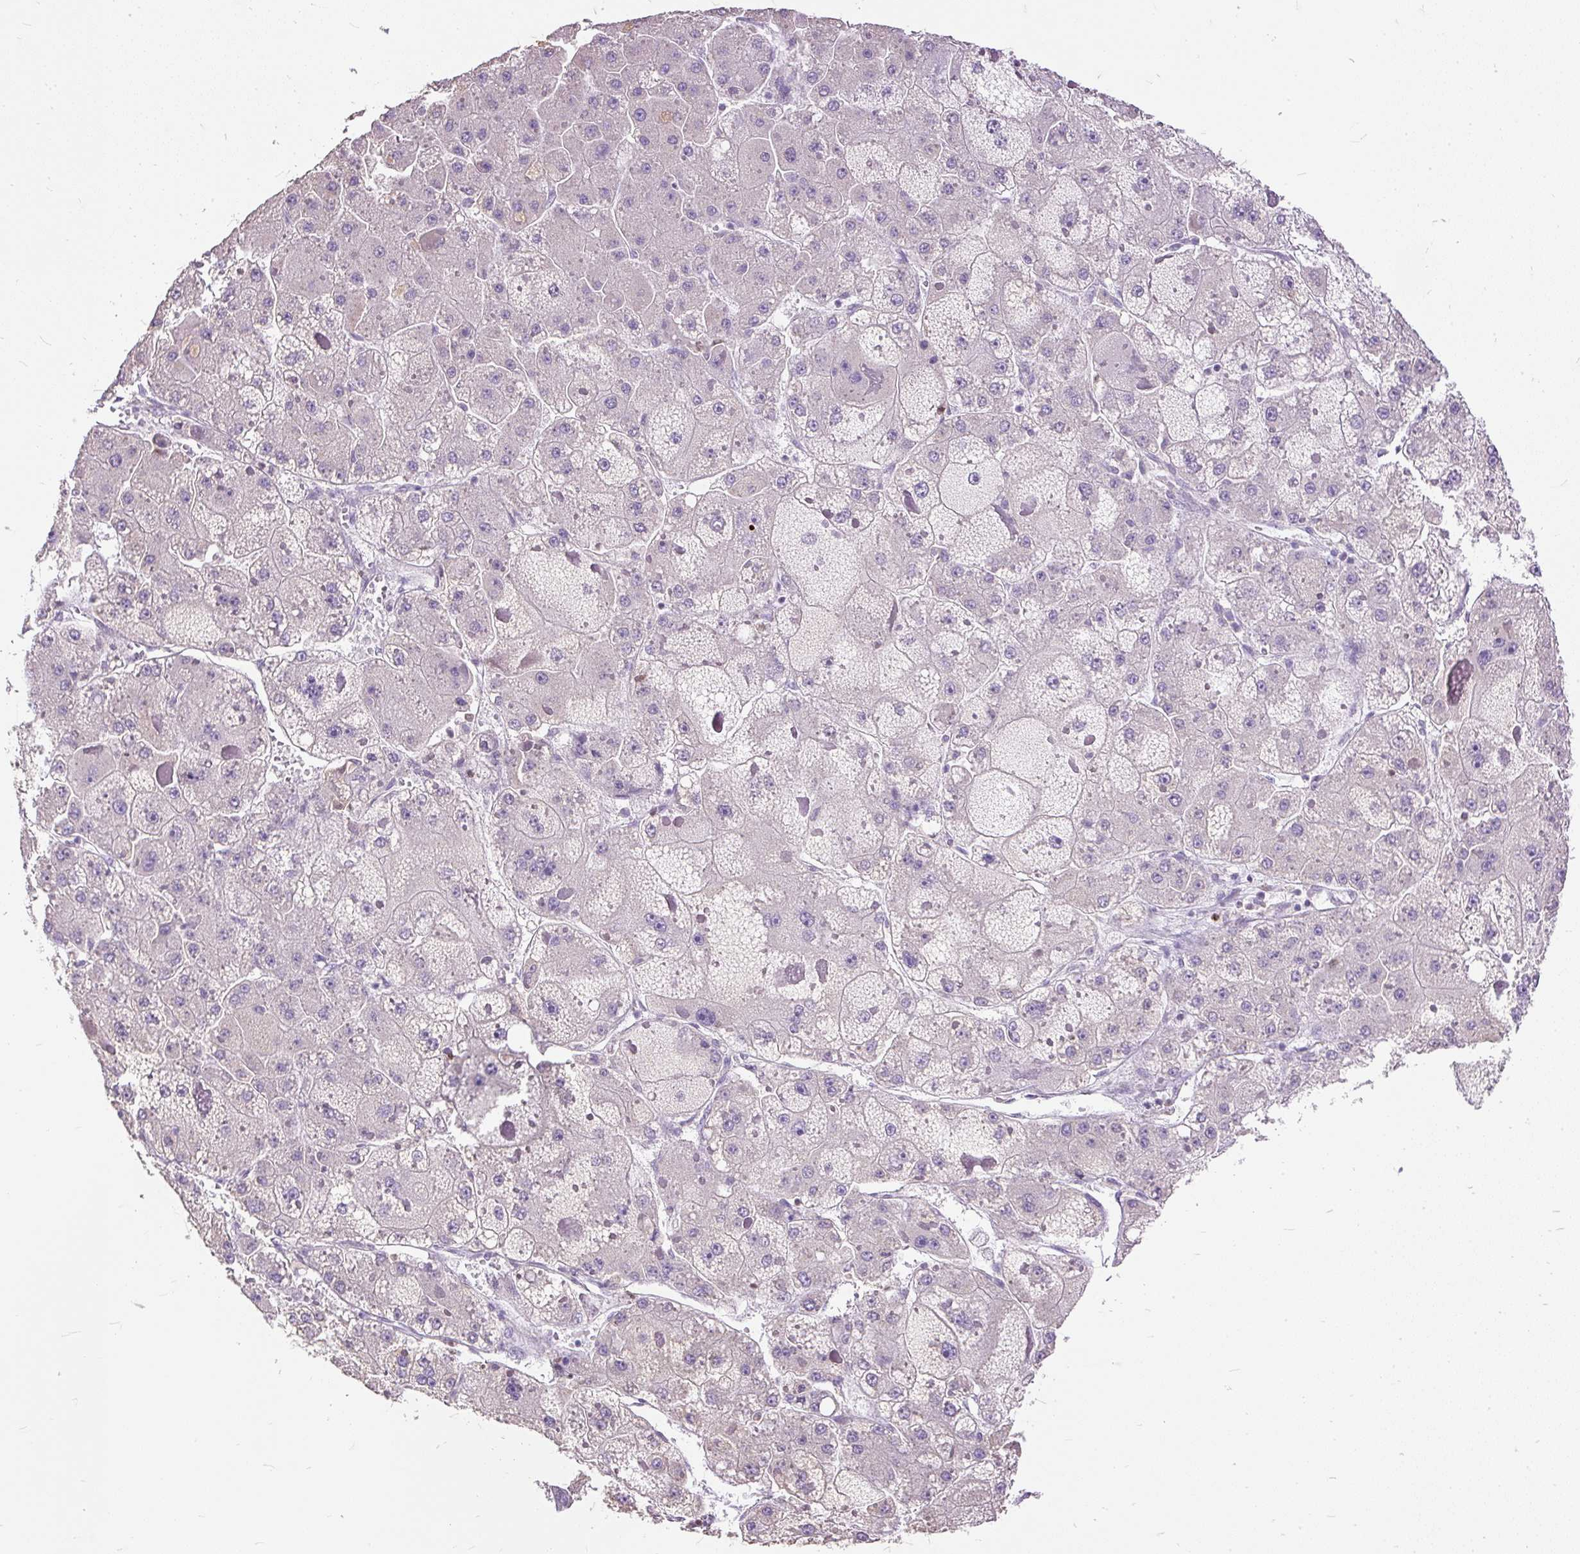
{"staining": {"intensity": "negative", "quantity": "none", "location": "none"}, "tissue": "liver cancer", "cell_type": "Tumor cells", "image_type": "cancer", "snomed": [{"axis": "morphology", "description": "Carcinoma, Hepatocellular, NOS"}, {"axis": "topography", "description": "Liver"}], "caption": "This is an immunohistochemistry histopathology image of hepatocellular carcinoma (liver). There is no positivity in tumor cells.", "gene": "GBX1", "patient": {"sex": "female", "age": 73}}